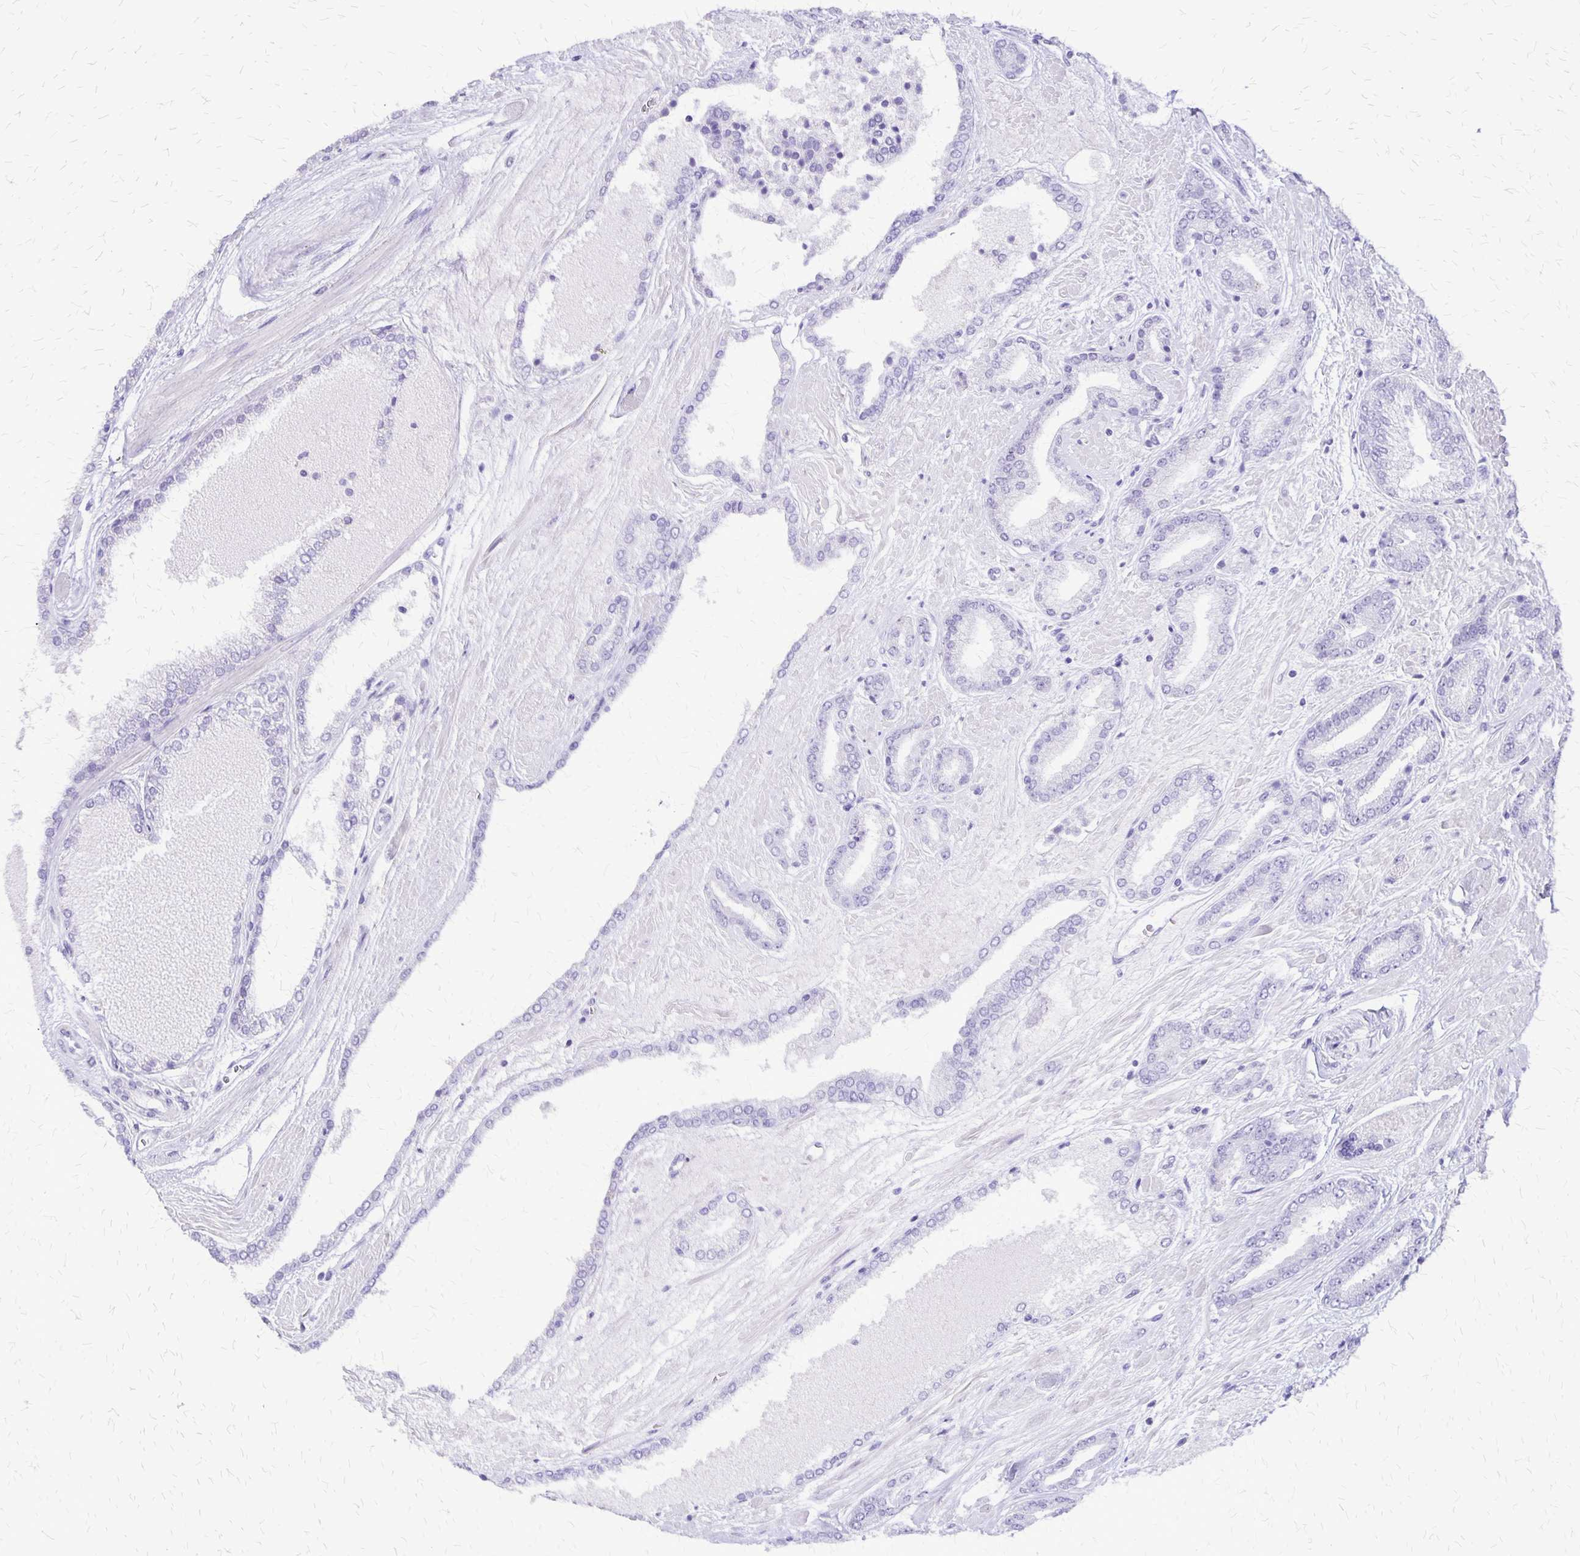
{"staining": {"intensity": "negative", "quantity": "none", "location": "none"}, "tissue": "prostate cancer", "cell_type": "Tumor cells", "image_type": "cancer", "snomed": [{"axis": "morphology", "description": "Adenocarcinoma, High grade"}, {"axis": "topography", "description": "Prostate"}], "caption": "Tumor cells are negative for protein expression in human prostate cancer.", "gene": "SLC13A2", "patient": {"sex": "male", "age": 56}}